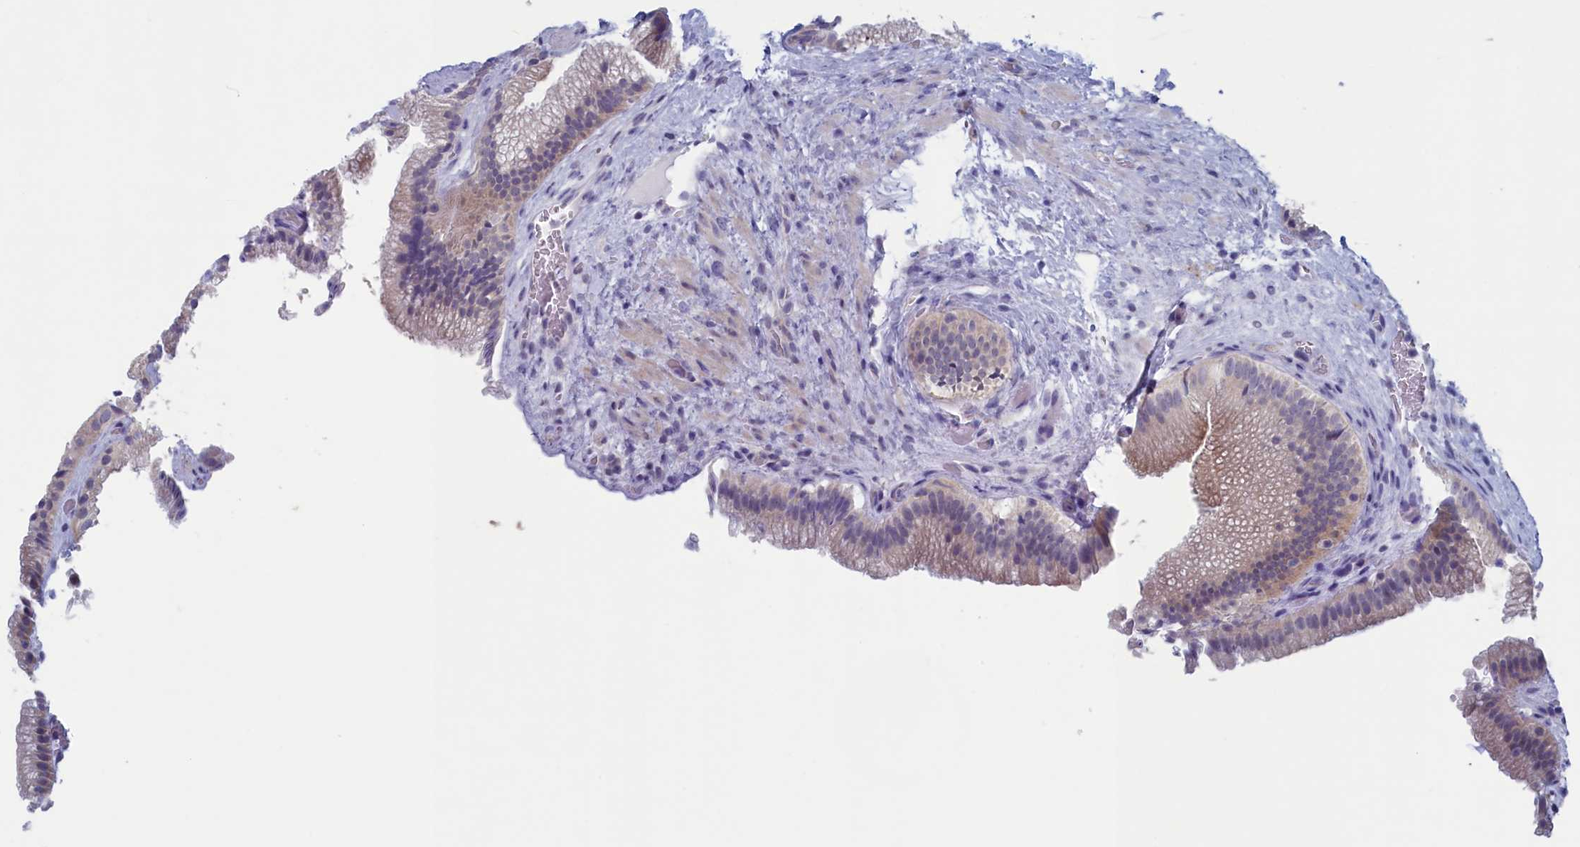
{"staining": {"intensity": "moderate", "quantity": "25%-75%", "location": "cytoplasmic/membranous"}, "tissue": "gallbladder", "cell_type": "Glandular cells", "image_type": "normal", "snomed": [{"axis": "morphology", "description": "Normal tissue, NOS"}, {"axis": "morphology", "description": "Inflammation, NOS"}, {"axis": "topography", "description": "Gallbladder"}], "caption": "Immunohistochemical staining of normal human gallbladder shows moderate cytoplasmic/membranous protein staining in about 25%-75% of glandular cells.", "gene": "WDR76", "patient": {"sex": "male", "age": 51}}